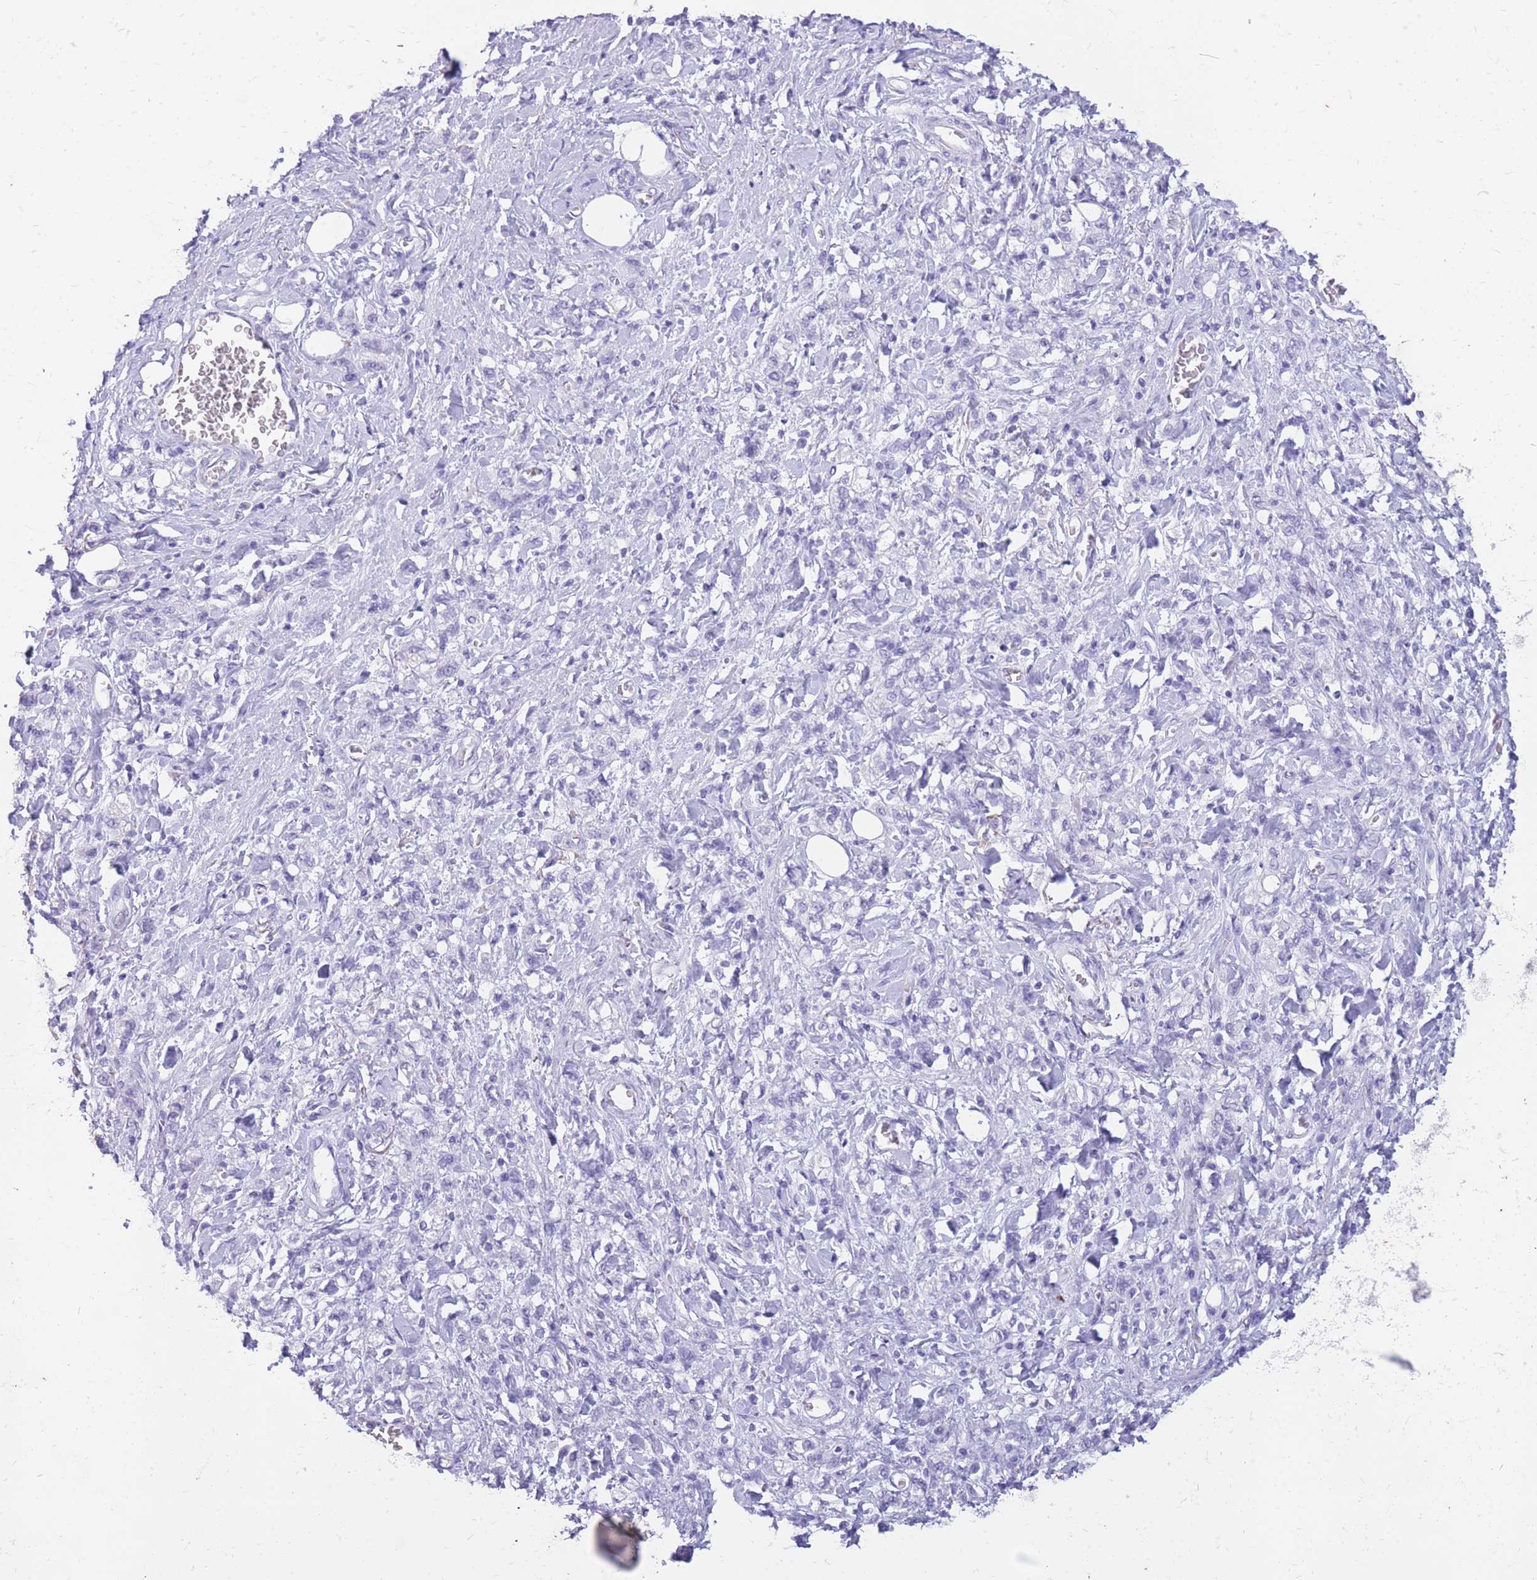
{"staining": {"intensity": "negative", "quantity": "none", "location": "none"}, "tissue": "stomach cancer", "cell_type": "Tumor cells", "image_type": "cancer", "snomed": [{"axis": "morphology", "description": "Adenocarcinoma, NOS"}, {"axis": "topography", "description": "Stomach"}], "caption": "Tumor cells are negative for brown protein staining in stomach cancer (adenocarcinoma).", "gene": "CYP21A2", "patient": {"sex": "male", "age": 77}}